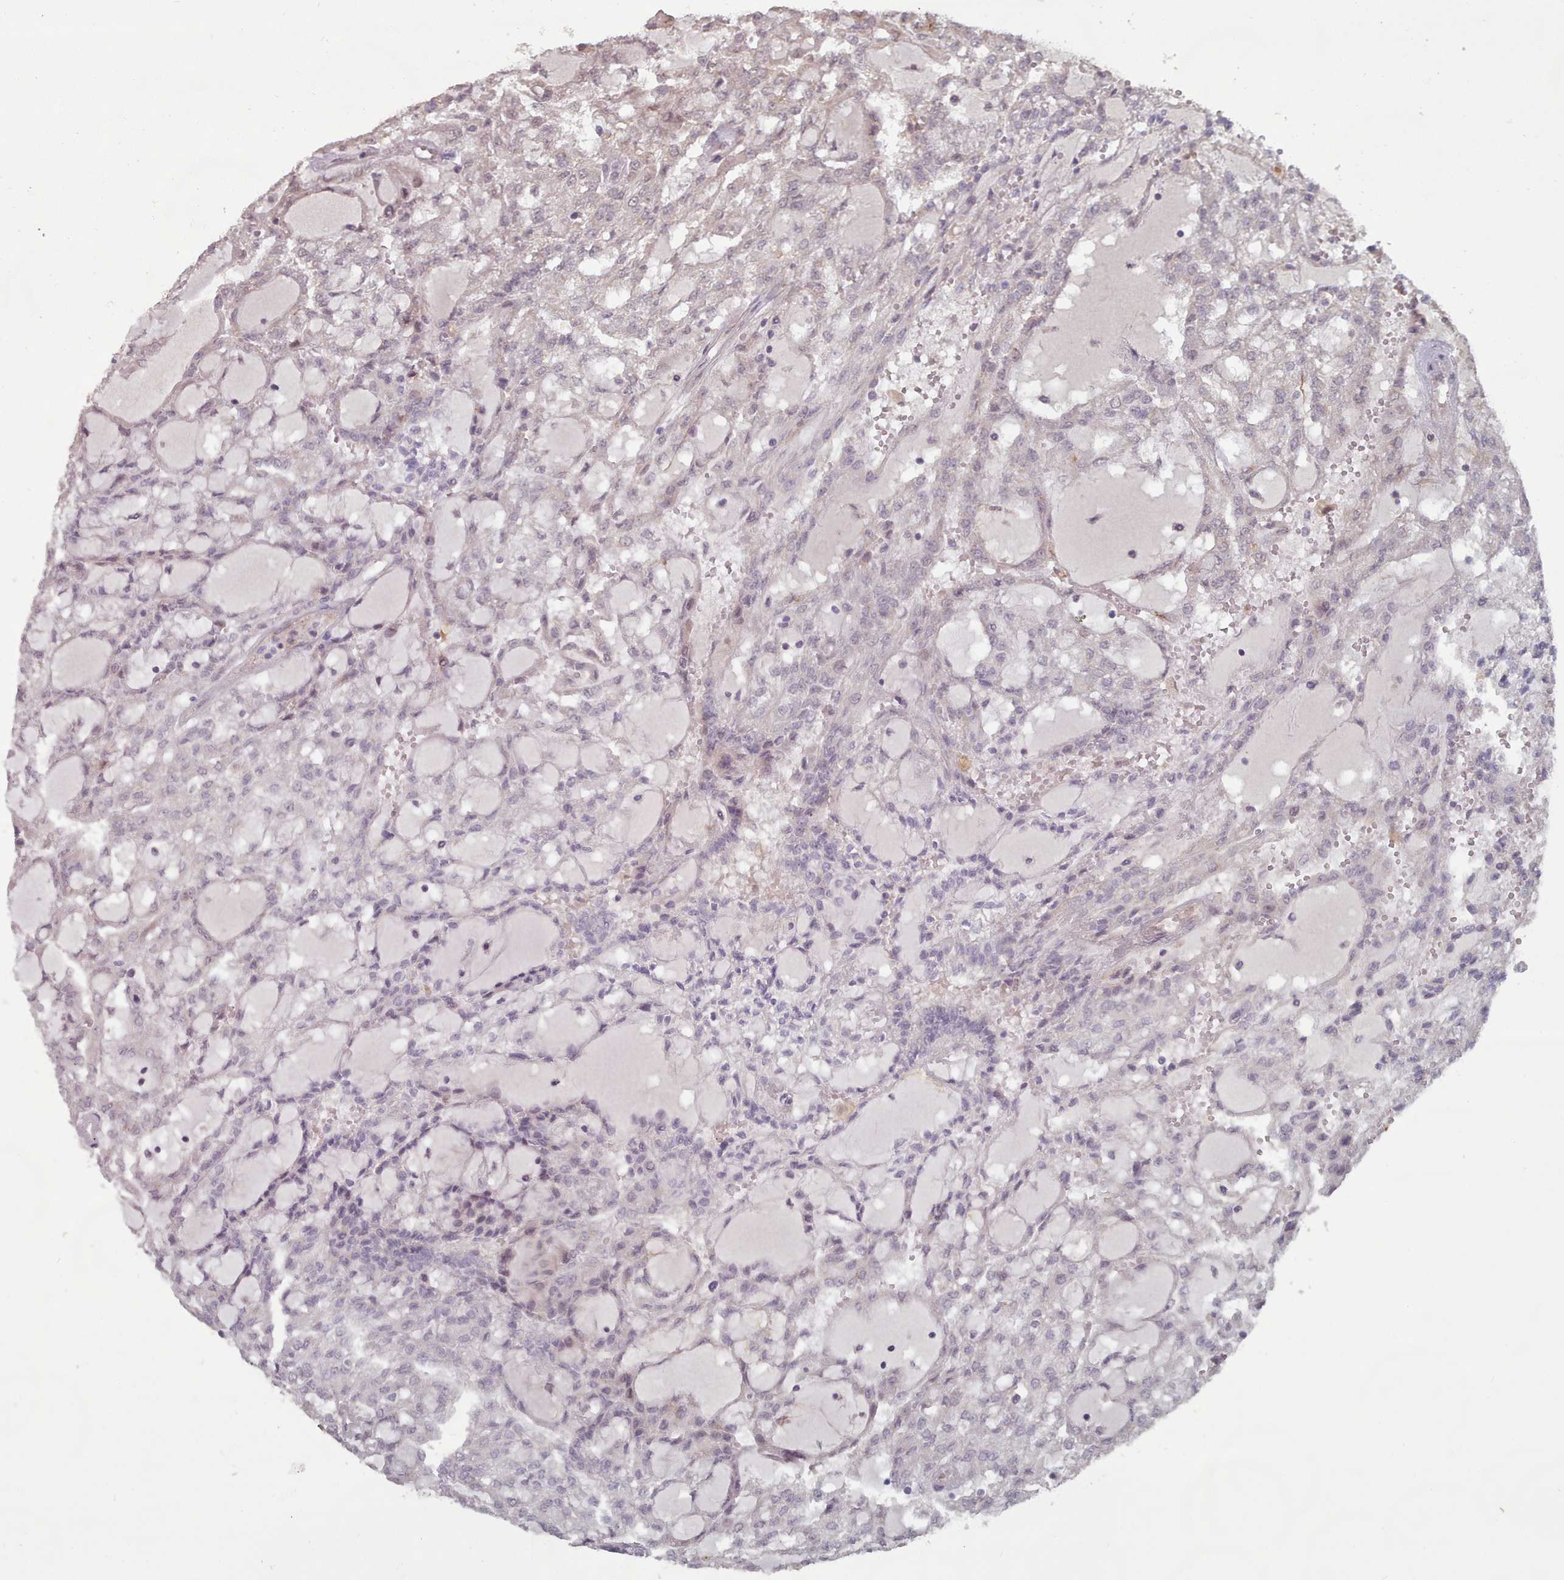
{"staining": {"intensity": "weak", "quantity": "<25%", "location": "nuclear"}, "tissue": "renal cancer", "cell_type": "Tumor cells", "image_type": "cancer", "snomed": [{"axis": "morphology", "description": "Adenocarcinoma, NOS"}, {"axis": "topography", "description": "Kidney"}], "caption": "Human renal cancer (adenocarcinoma) stained for a protein using immunohistochemistry exhibits no expression in tumor cells.", "gene": "ERCC6L", "patient": {"sex": "male", "age": 63}}